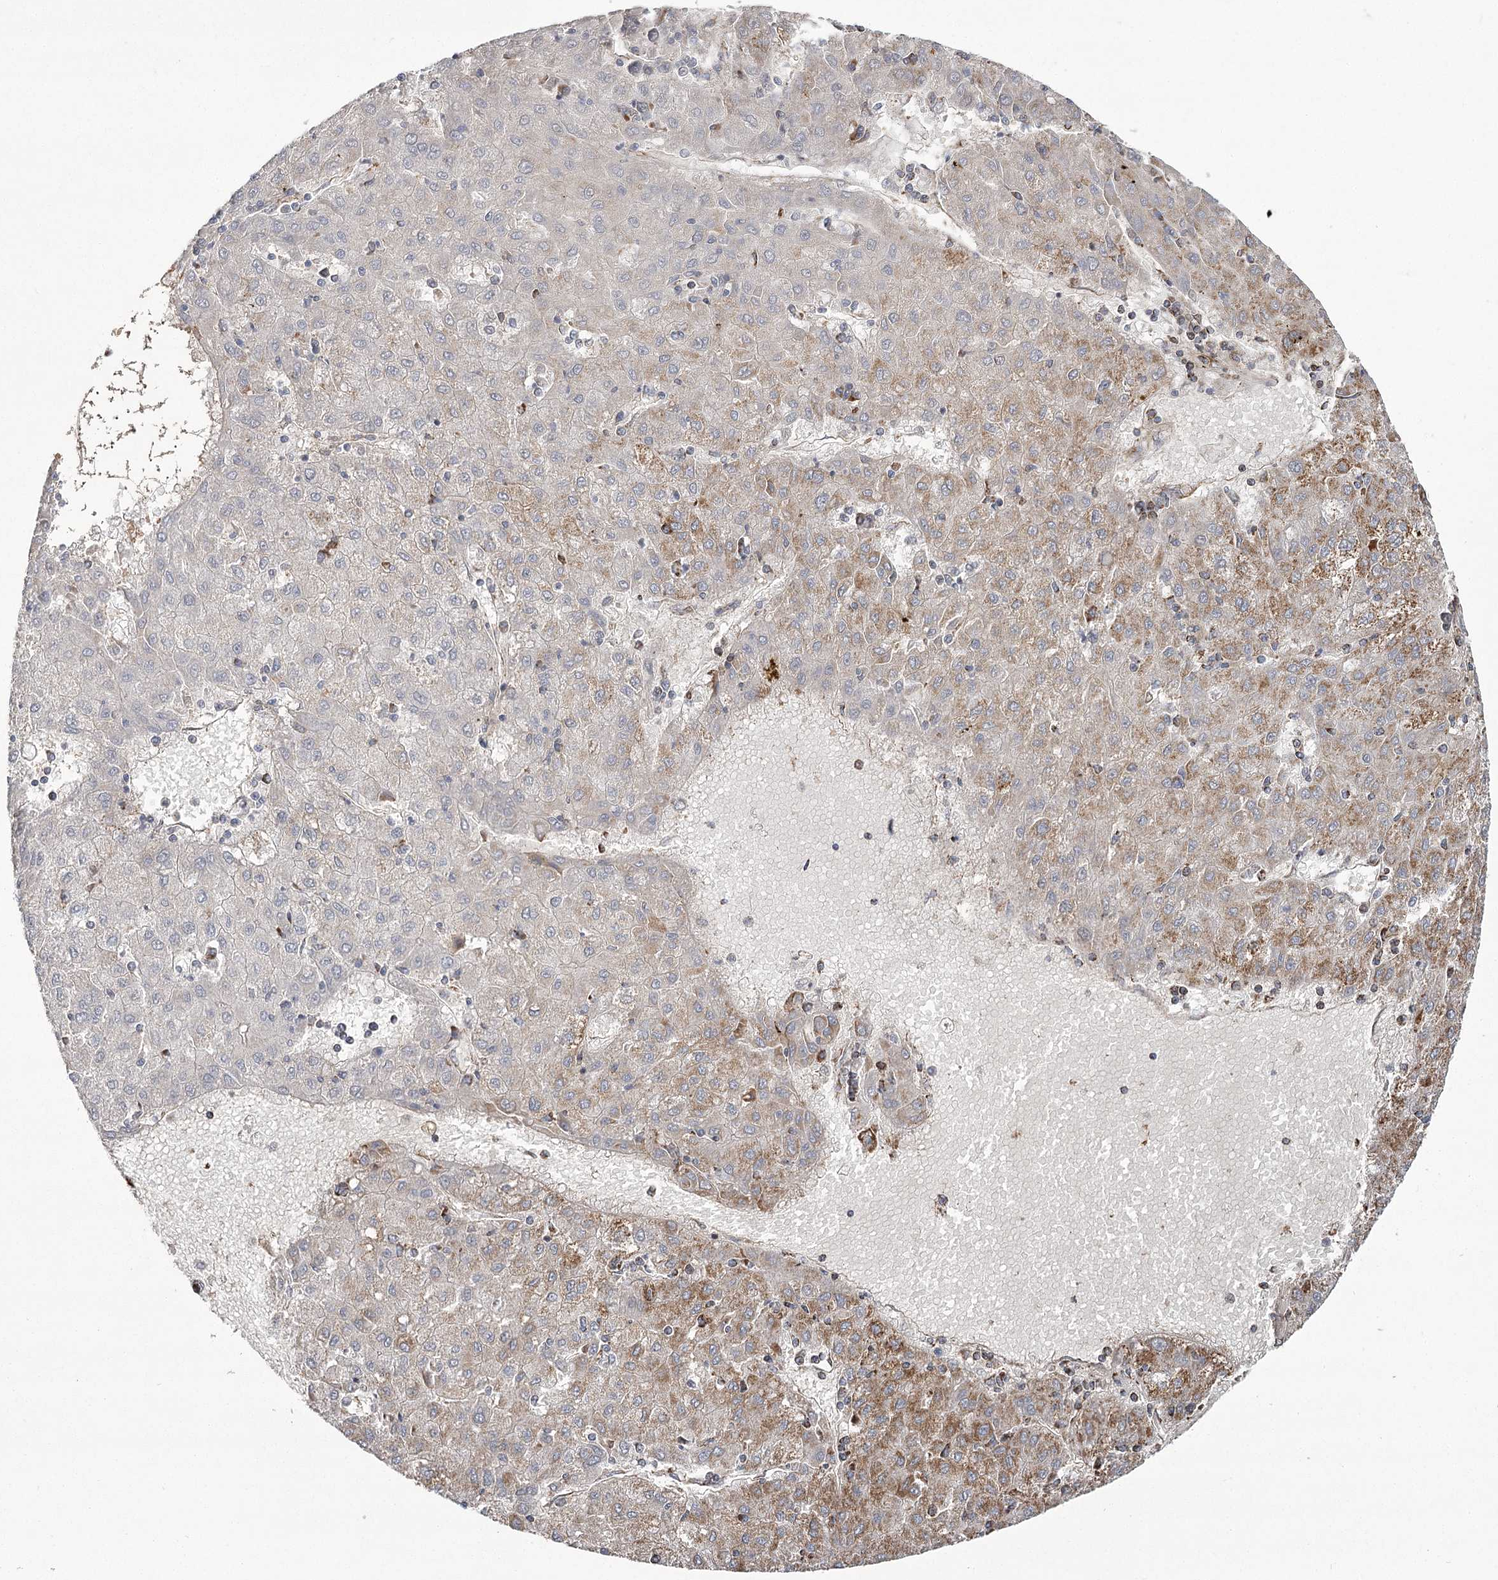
{"staining": {"intensity": "moderate", "quantity": "<25%", "location": "cytoplasmic/membranous"}, "tissue": "liver cancer", "cell_type": "Tumor cells", "image_type": "cancer", "snomed": [{"axis": "morphology", "description": "Carcinoma, Hepatocellular, NOS"}, {"axis": "topography", "description": "Liver"}], "caption": "Protein expression by immunohistochemistry displays moderate cytoplasmic/membranous staining in about <25% of tumor cells in liver cancer (hepatocellular carcinoma). (DAB IHC, brown staining for protein, blue staining for nuclei).", "gene": "RANBP3L", "patient": {"sex": "male", "age": 72}}